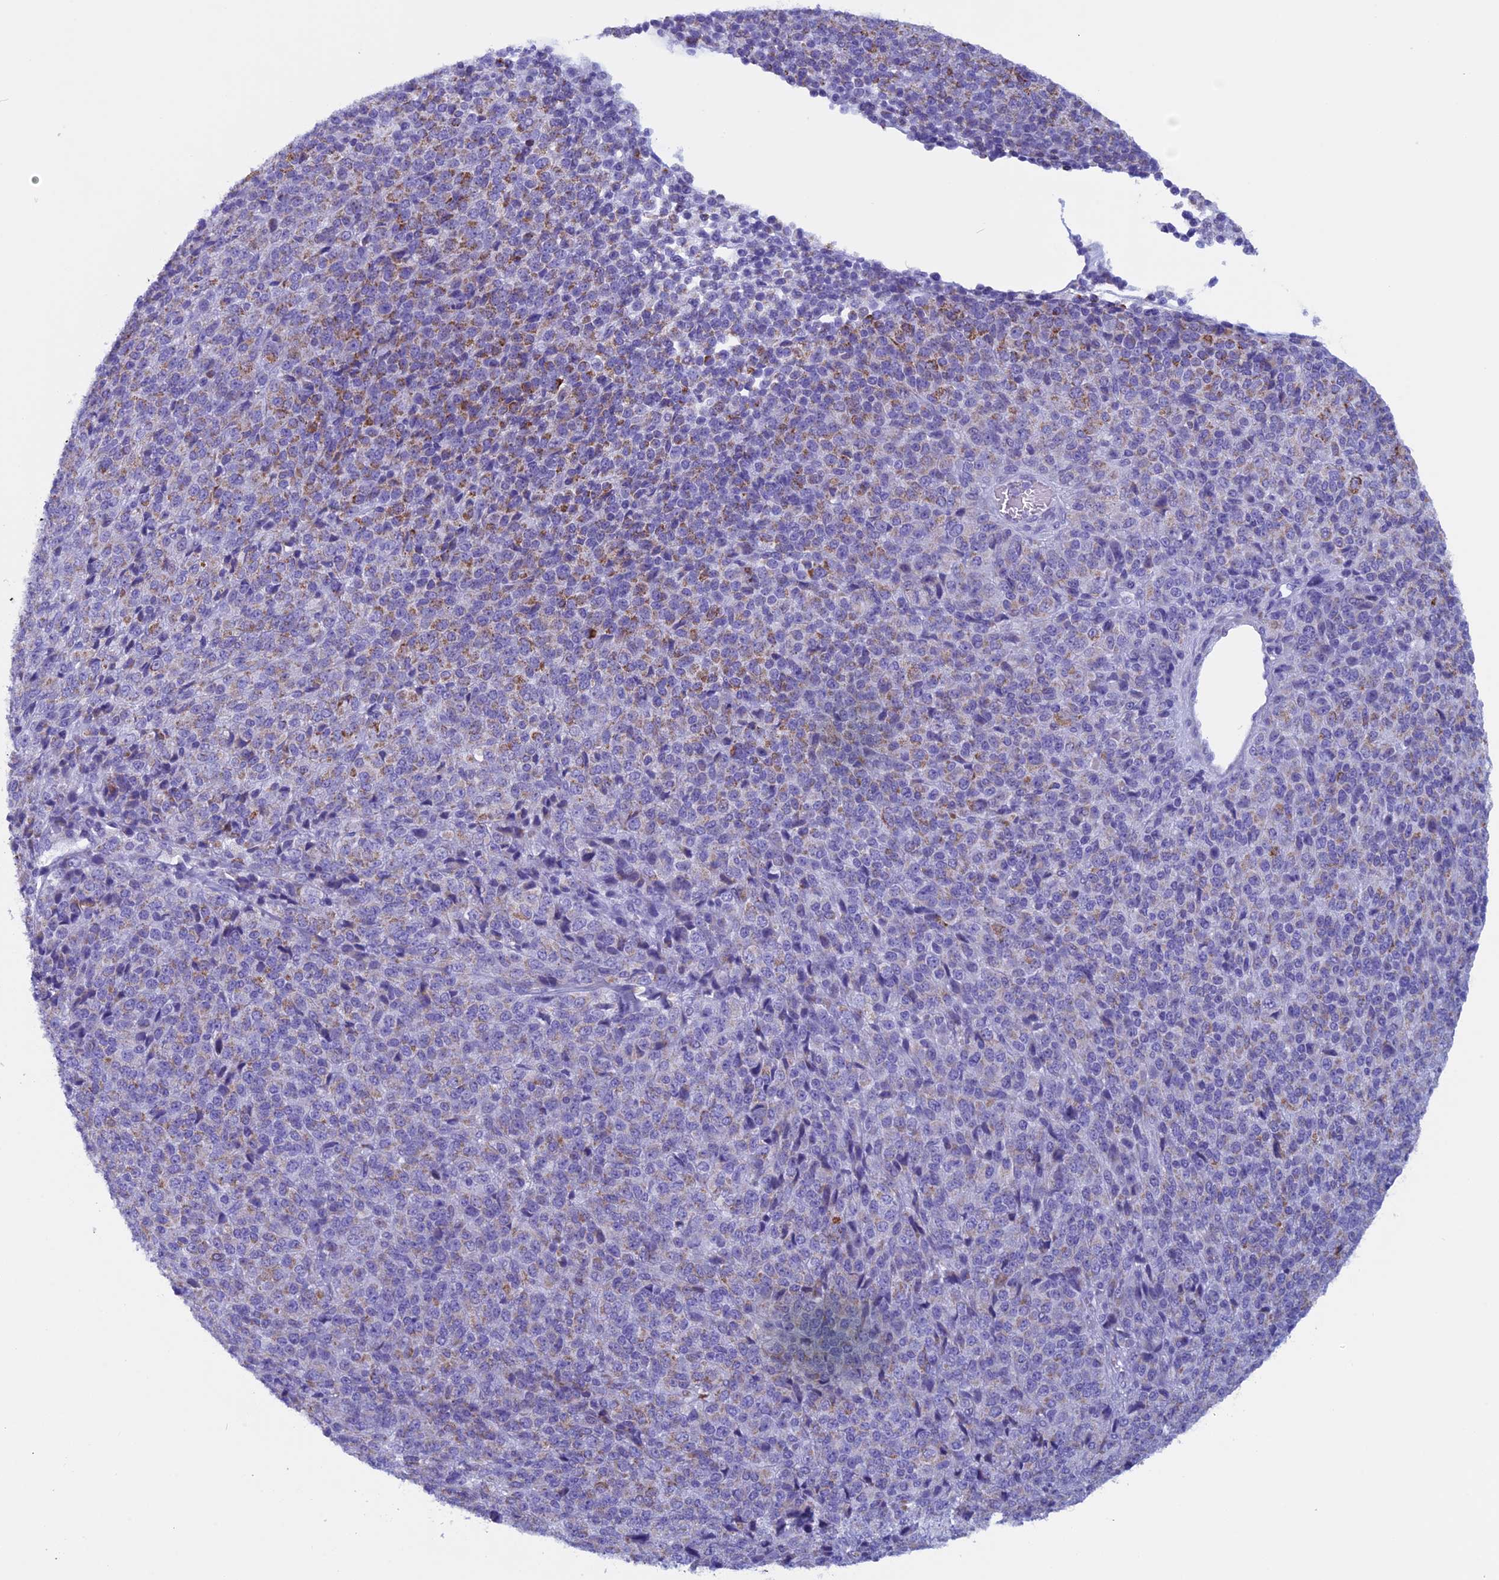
{"staining": {"intensity": "moderate", "quantity": "<25%", "location": "cytoplasmic/membranous"}, "tissue": "melanoma", "cell_type": "Tumor cells", "image_type": "cancer", "snomed": [{"axis": "morphology", "description": "Malignant melanoma, Metastatic site"}, {"axis": "topography", "description": "Brain"}], "caption": "Immunohistochemical staining of human malignant melanoma (metastatic site) reveals low levels of moderate cytoplasmic/membranous protein staining in approximately <25% of tumor cells. (Brightfield microscopy of DAB IHC at high magnification).", "gene": "ZNF563", "patient": {"sex": "female", "age": 56}}